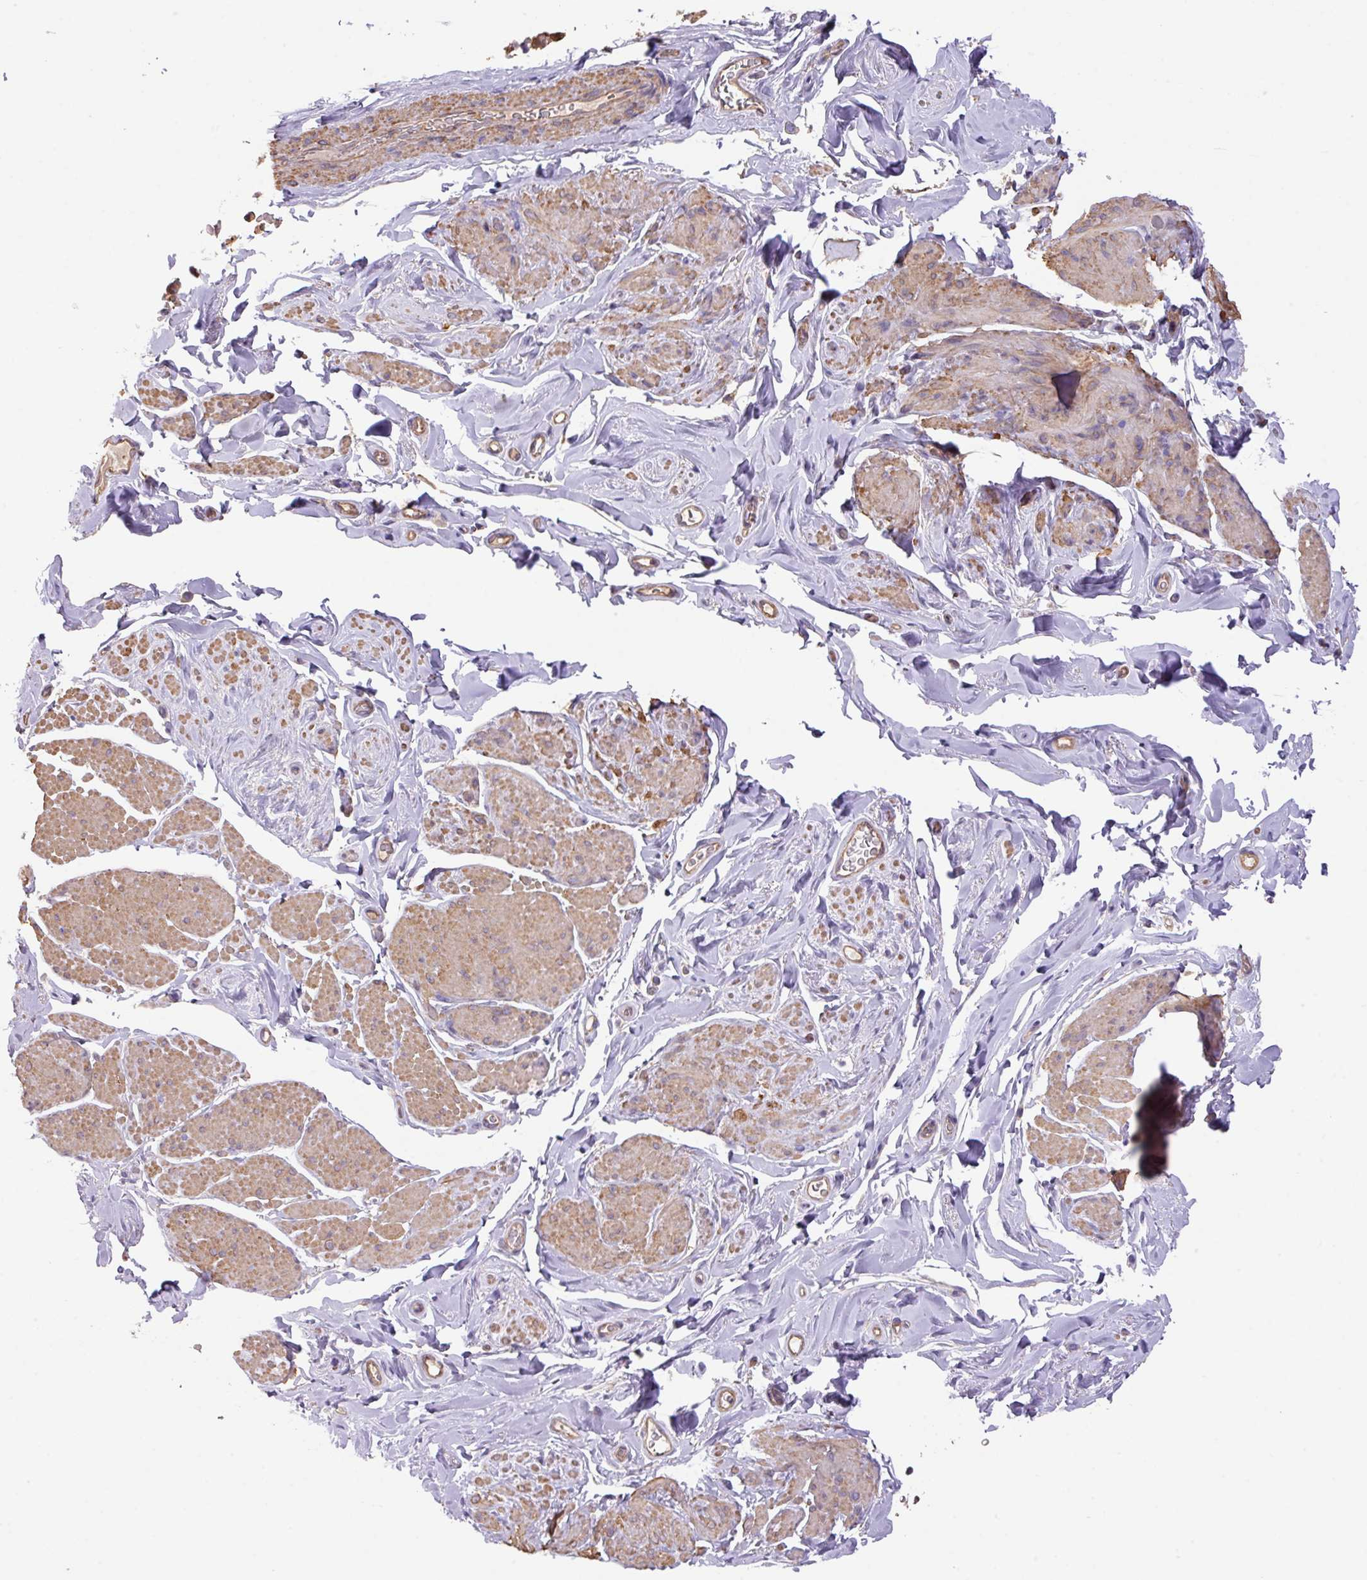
{"staining": {"intensity": "moderate", "quantity": "25%-75%", "location": "cytoplasmic/membranous"}, "tissue": "smooth muscle", "cell_type": "Smooth muscle cells", "image_type": "normal", "snomed": [{"axis": "morphology", "description": "Normal tissue, NOS"}, {"axis": "topography", "description": "Smooth muscle"}, {"axis": "topography", "description": "Peripheral nerve tissue"}], "caption": "Moderate cytoplasmic/membranous staining is seen in about 25%-75% of smooth muscle cells in unremarkable smooth muscle. The staining was performed using DAB to visualize the protein expression in brown, while the nuclei were stained in blue with hematoxylin (Magnification: 20x).", "gene": "CALML4", "patient": {"sex": "male", "age": 69}}